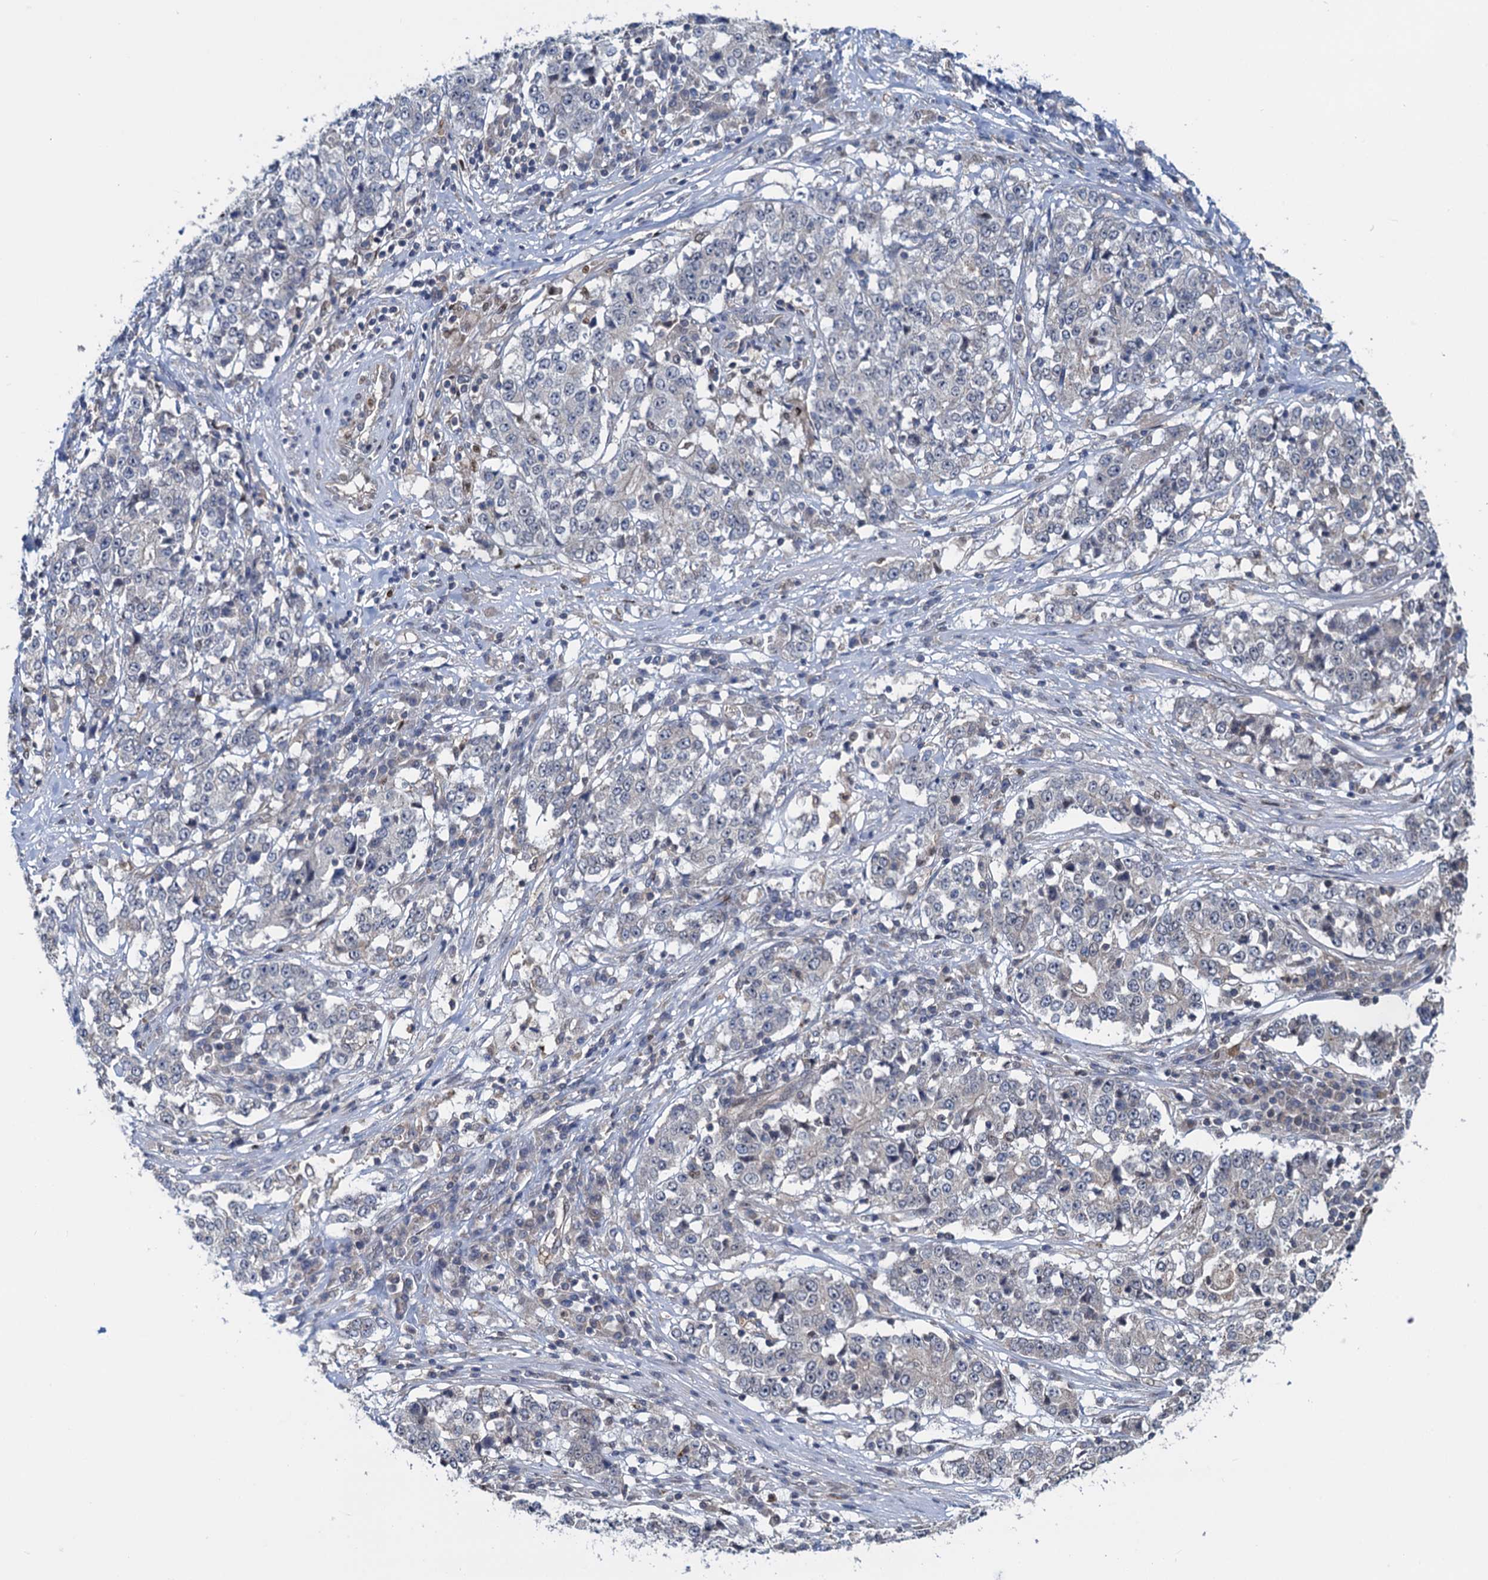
{"staining": {"intensity": "negative", "quantity": "none", "location": "none"}, "tissue": "stomach cancer", "cell_type": "Tumor cells", "image_type": "cancer", "snomed": [{"axis": "morphology", "description": "Adenocarcinoma, NOS"}, {"axis": "topography", "description": "Stomach"}], "caption": "The IHC micrograph has no significant staining in tumor cells of stomach adenocarcinoma tissue.", "gene": "RNF125", "patient": {"sex": "male", "age": 59}}